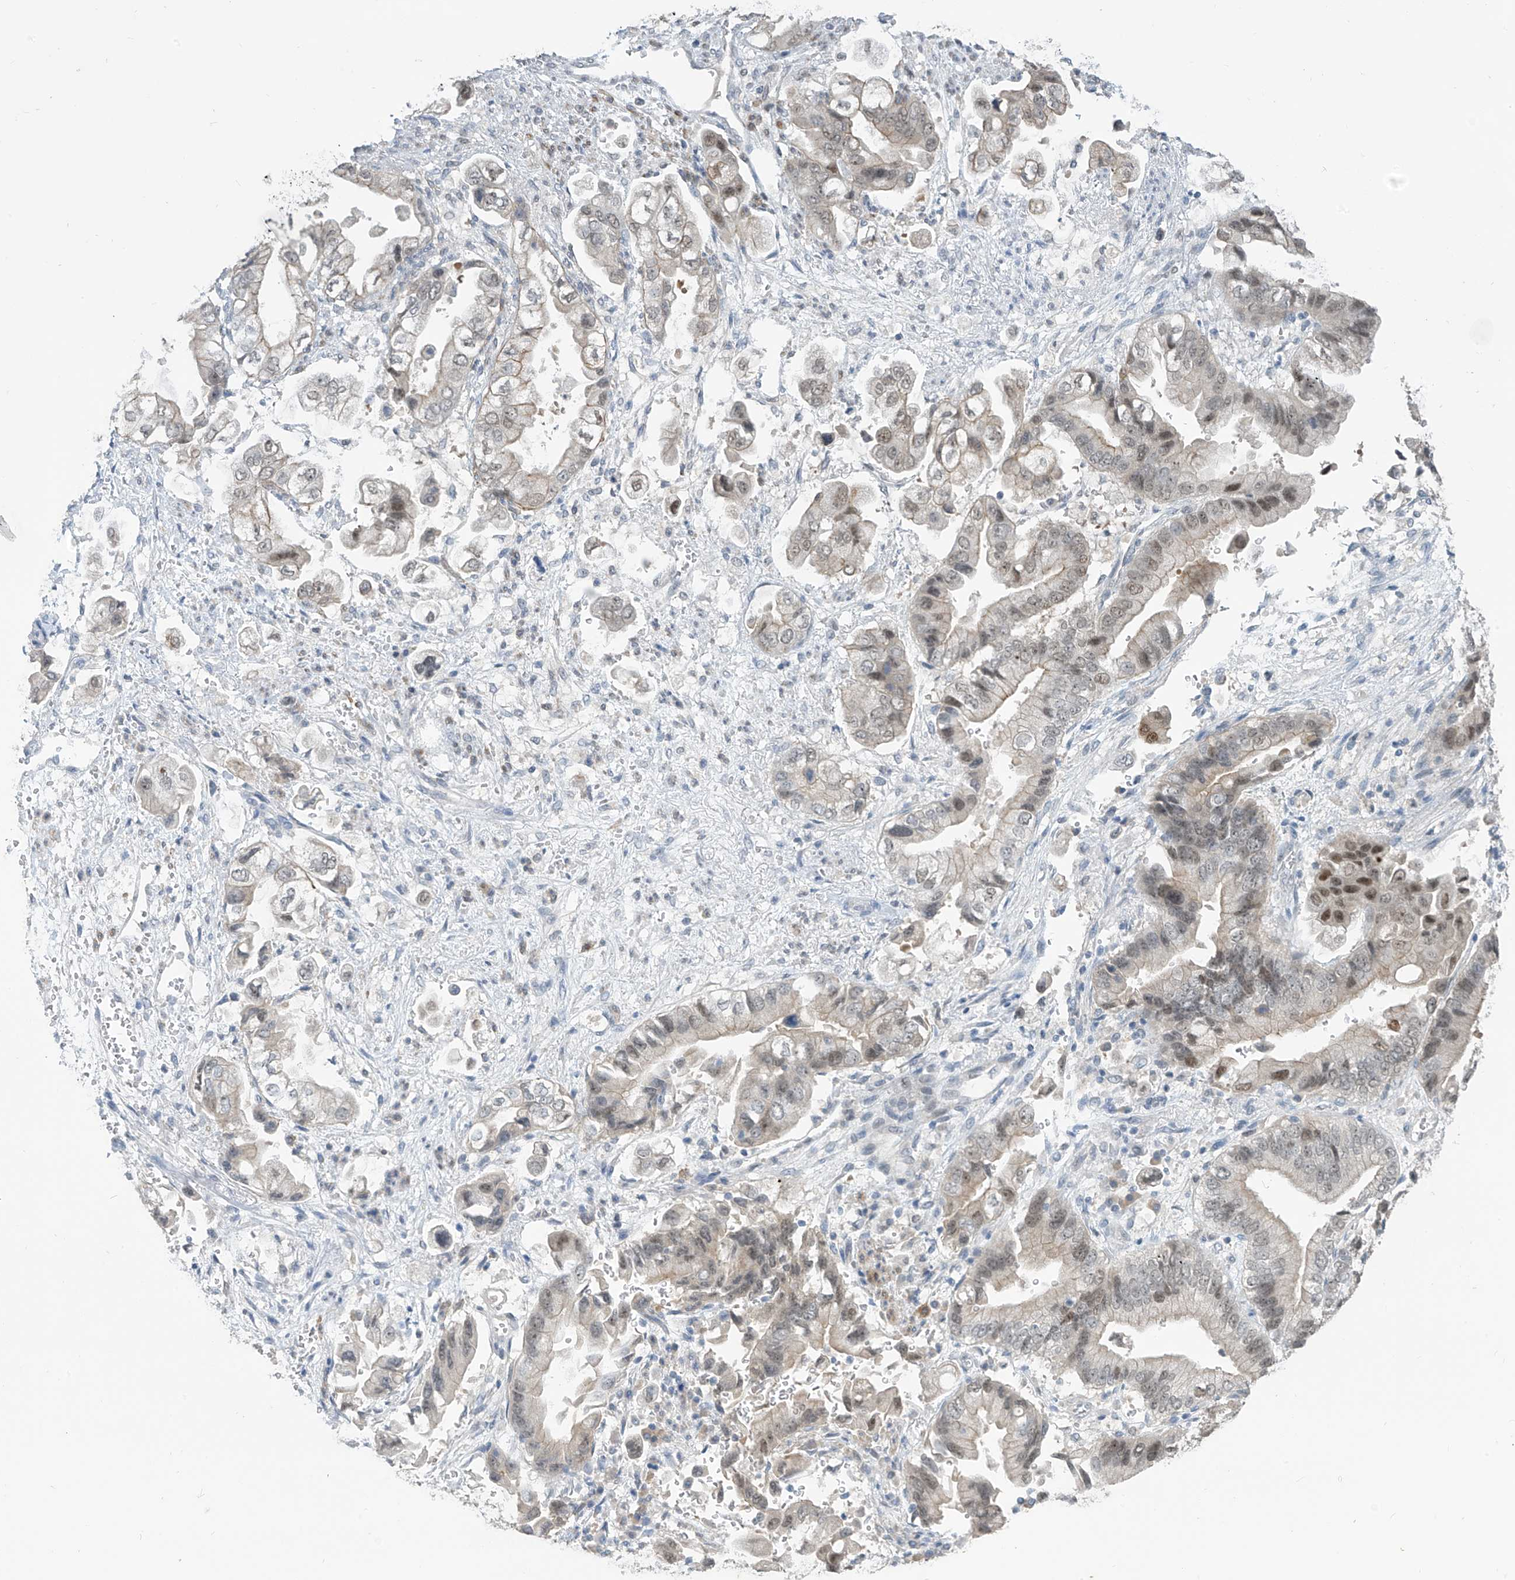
{"staining": {"intensity": "moderate", "quantity": "<25%", "location": "nuclear"}, "tissue": "stomach cancer", "cell_type": "Tumor cells", "image_type": "cancer", "snomed": [{"axis": "morphology", "description": "Adenocarcinoma, NOS"}, {"axis": "topography", "description": "Stomach"}], "caption": "An immunohistochemistry (IHC) micrograph of tumor tissue is shown. Protein staining in brown highlights moderate nuclear positivity in stomach adenocarcinoma within tumor cells.", "gene": "METAP1D", "patient": {"sex": "male", "age": 62}}